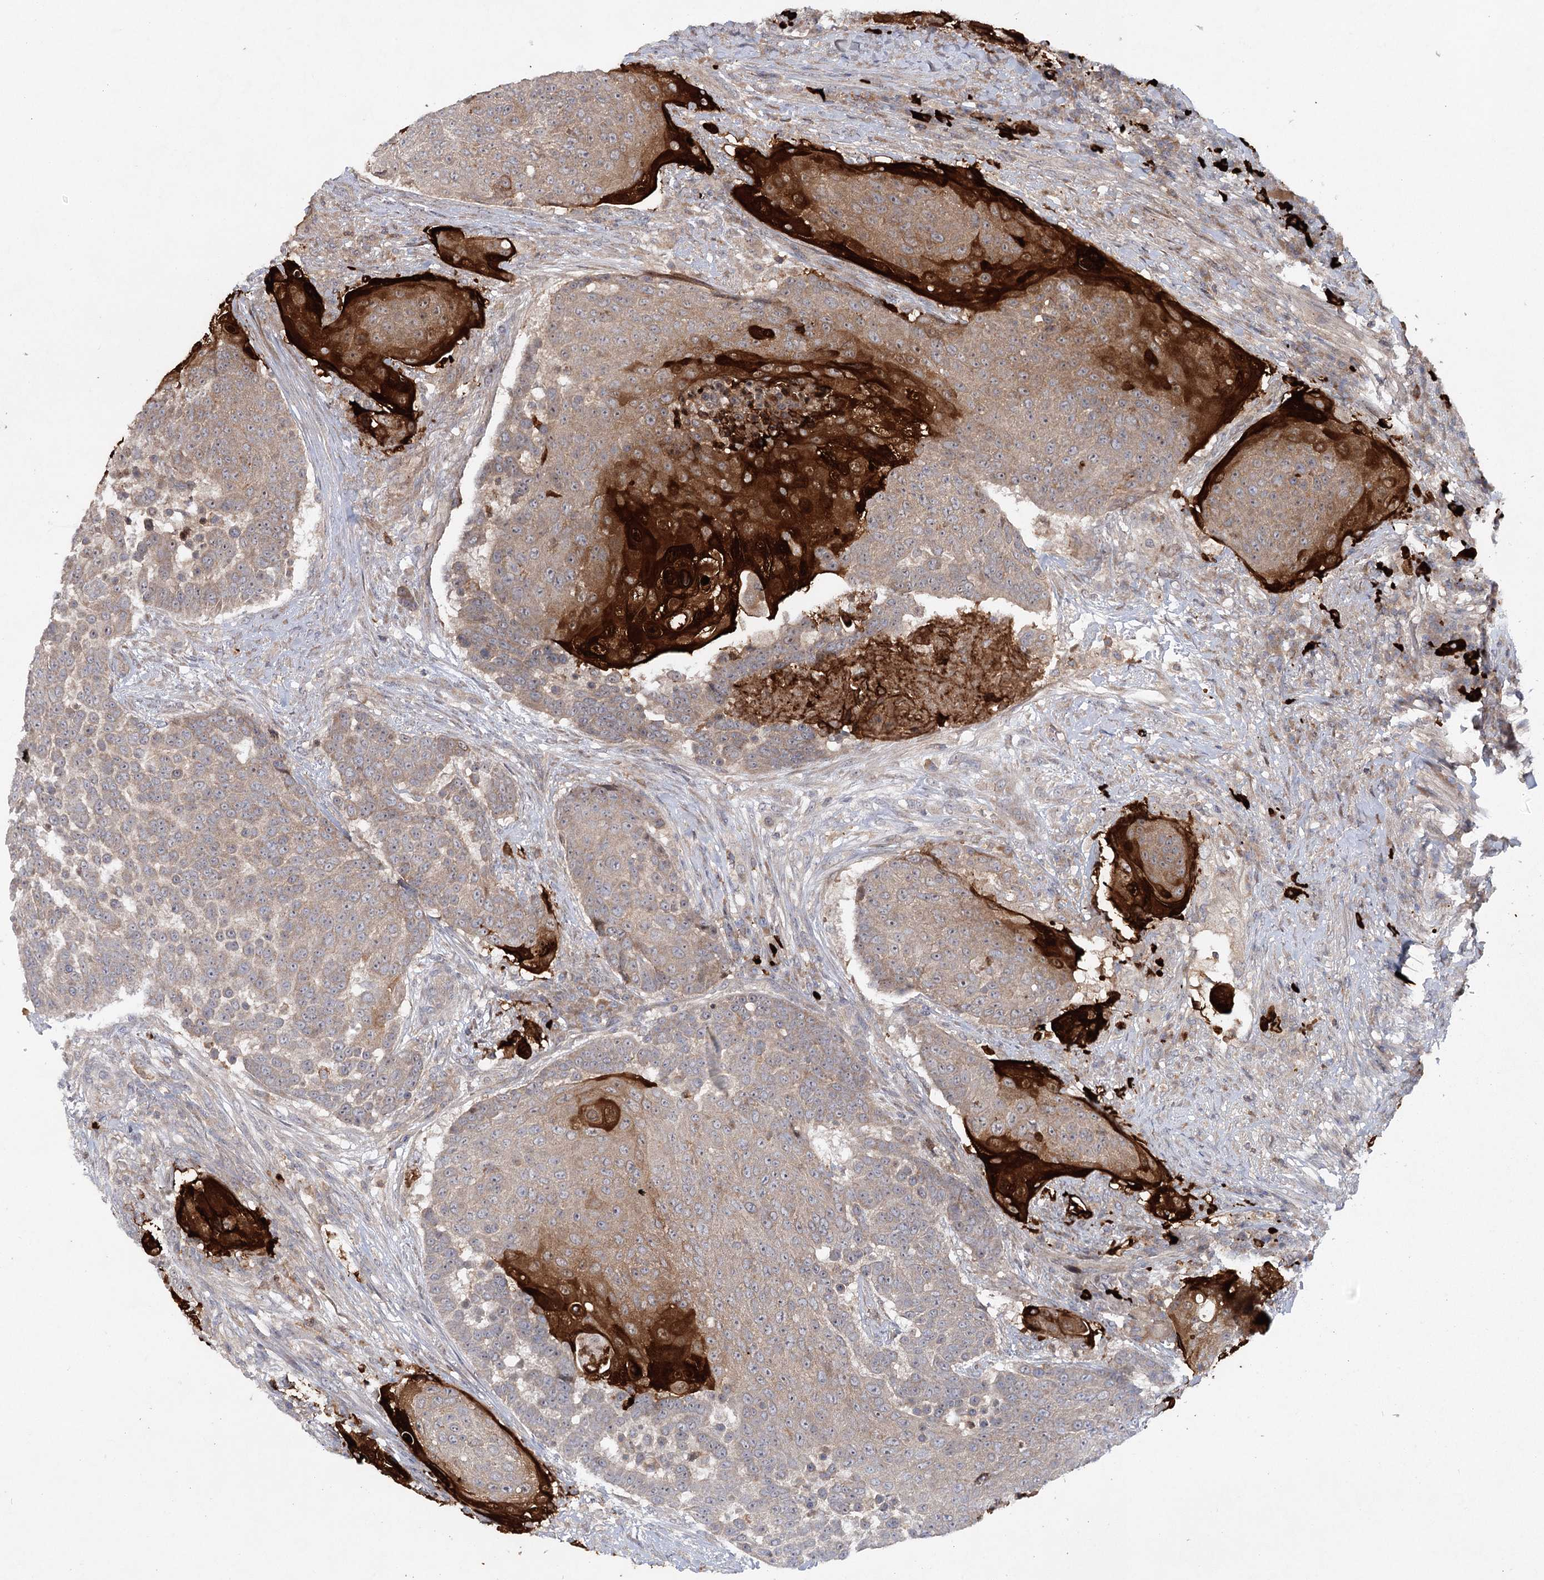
{"staining": {"intensity": "strong", "quantity": "25%-75%", "location": "cytoplasmic/membranous"}, "tissue": "urothelial cancer", "cell_type": "Tumor cells", "image_type": "cancer", "snomed": [{"axis": "morphology", "description": "Urothelial carcinoma, High grade"}, {"axis": "topography", "description": "Urinary bladder"}], "caption": "Urothelial cancer was stained to show a protein in brown. There is high levels of strong cytoplasmic/membranous positivity in approximately 25%-75% of tumor cells.", "gene": "MAP3K13", "patient": {"sex": "female", "age": 63}}